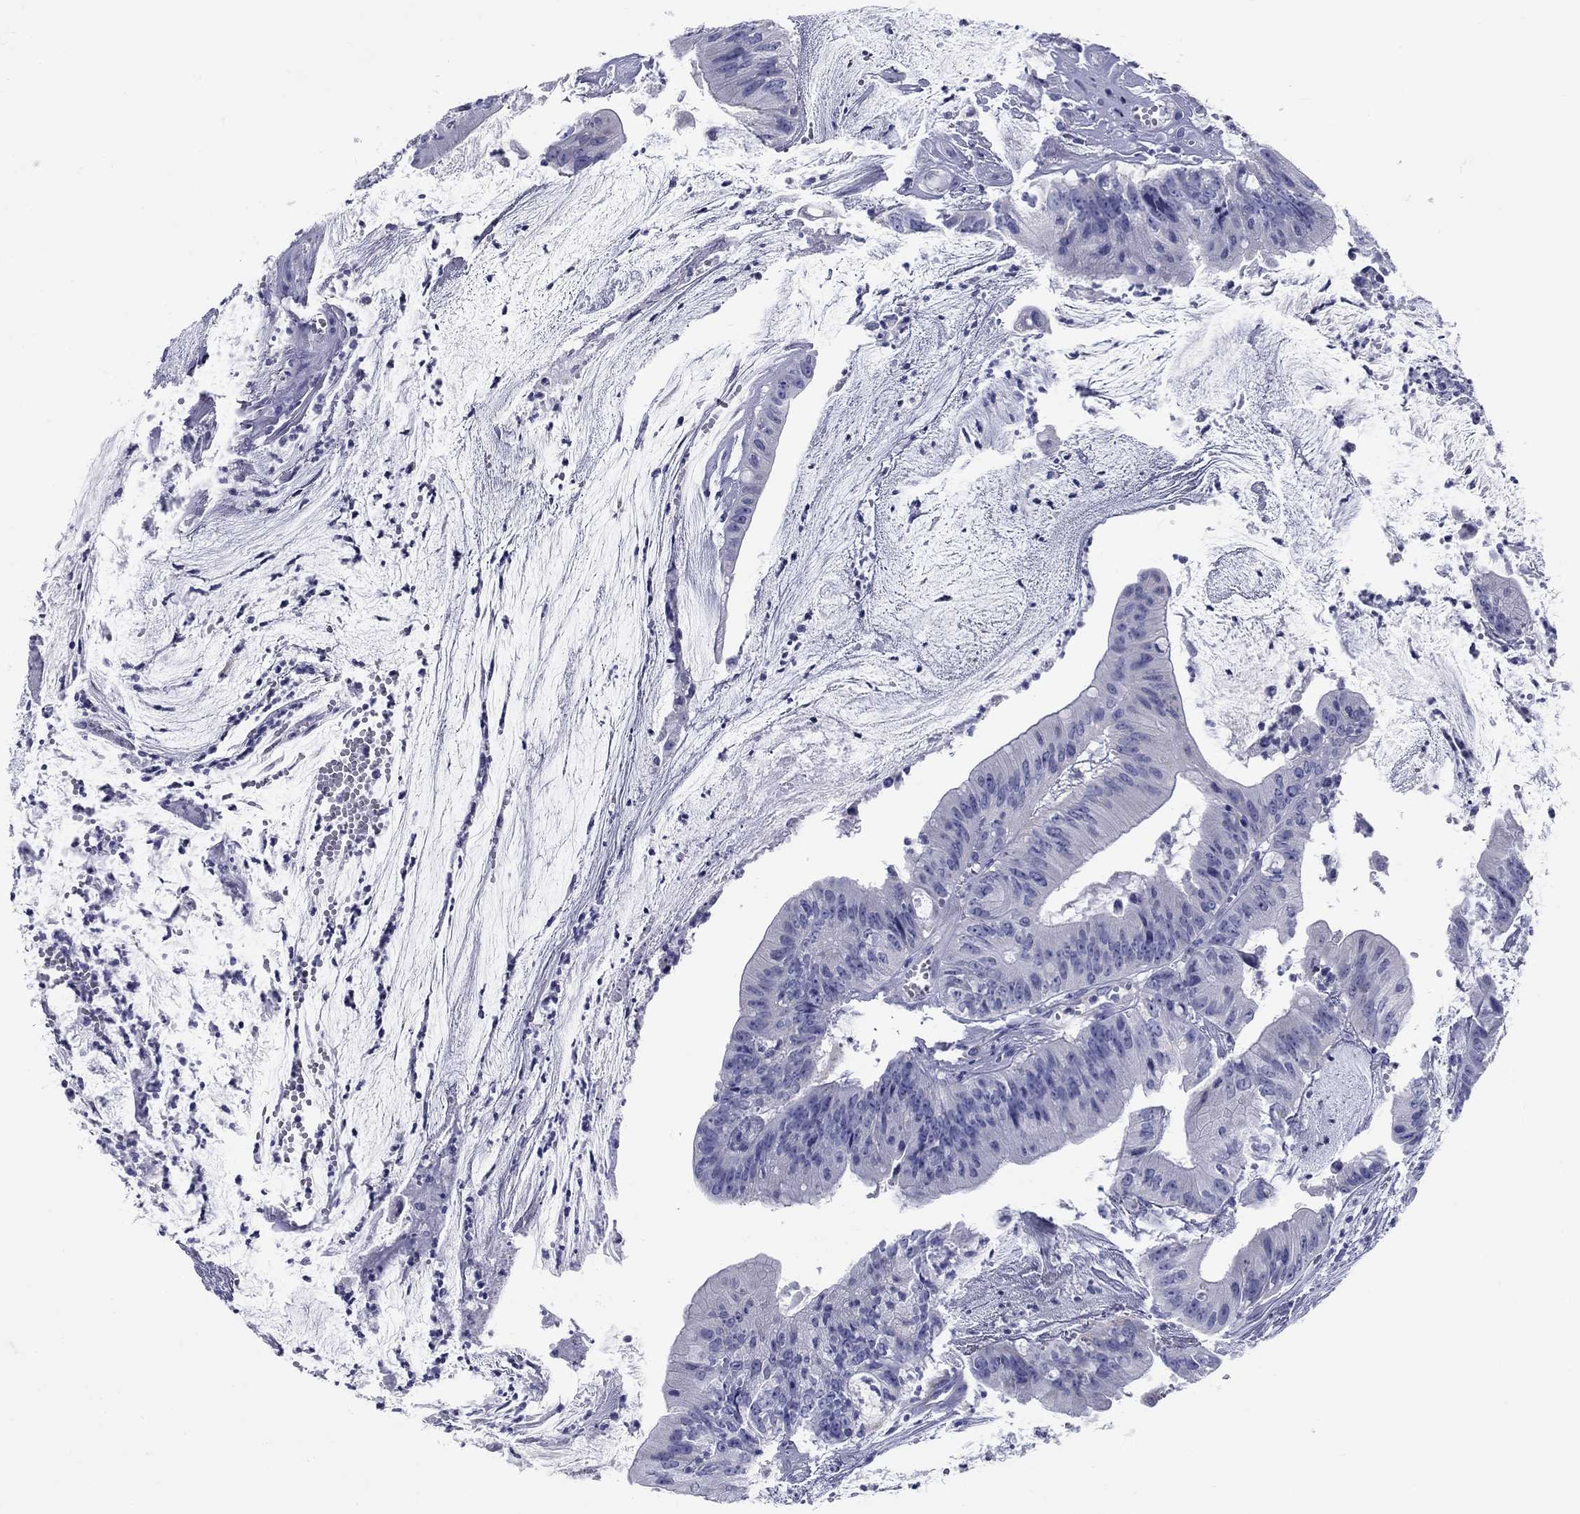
{"staining": {"intensity": "negative", "quantity": "none", "location": "none"}, "tissue": "colorectal cancer", "cell_type": "Tumor cells", "image_type": "cancer", "snomed": [{"axis": "morphology", "description": "Adenocarcinoma, NOS"}, {"axis": "topography", "description": "Colon"}], "caption": "This is a photomicrograph of immunohistochemistry (IHC) staining of colorectal adenocarcinoma, which shows no staining in tumor cells. Nuclei are stained in blue.", "gene": "UPB1", "patient": {"sex": "female", "age": 69}}